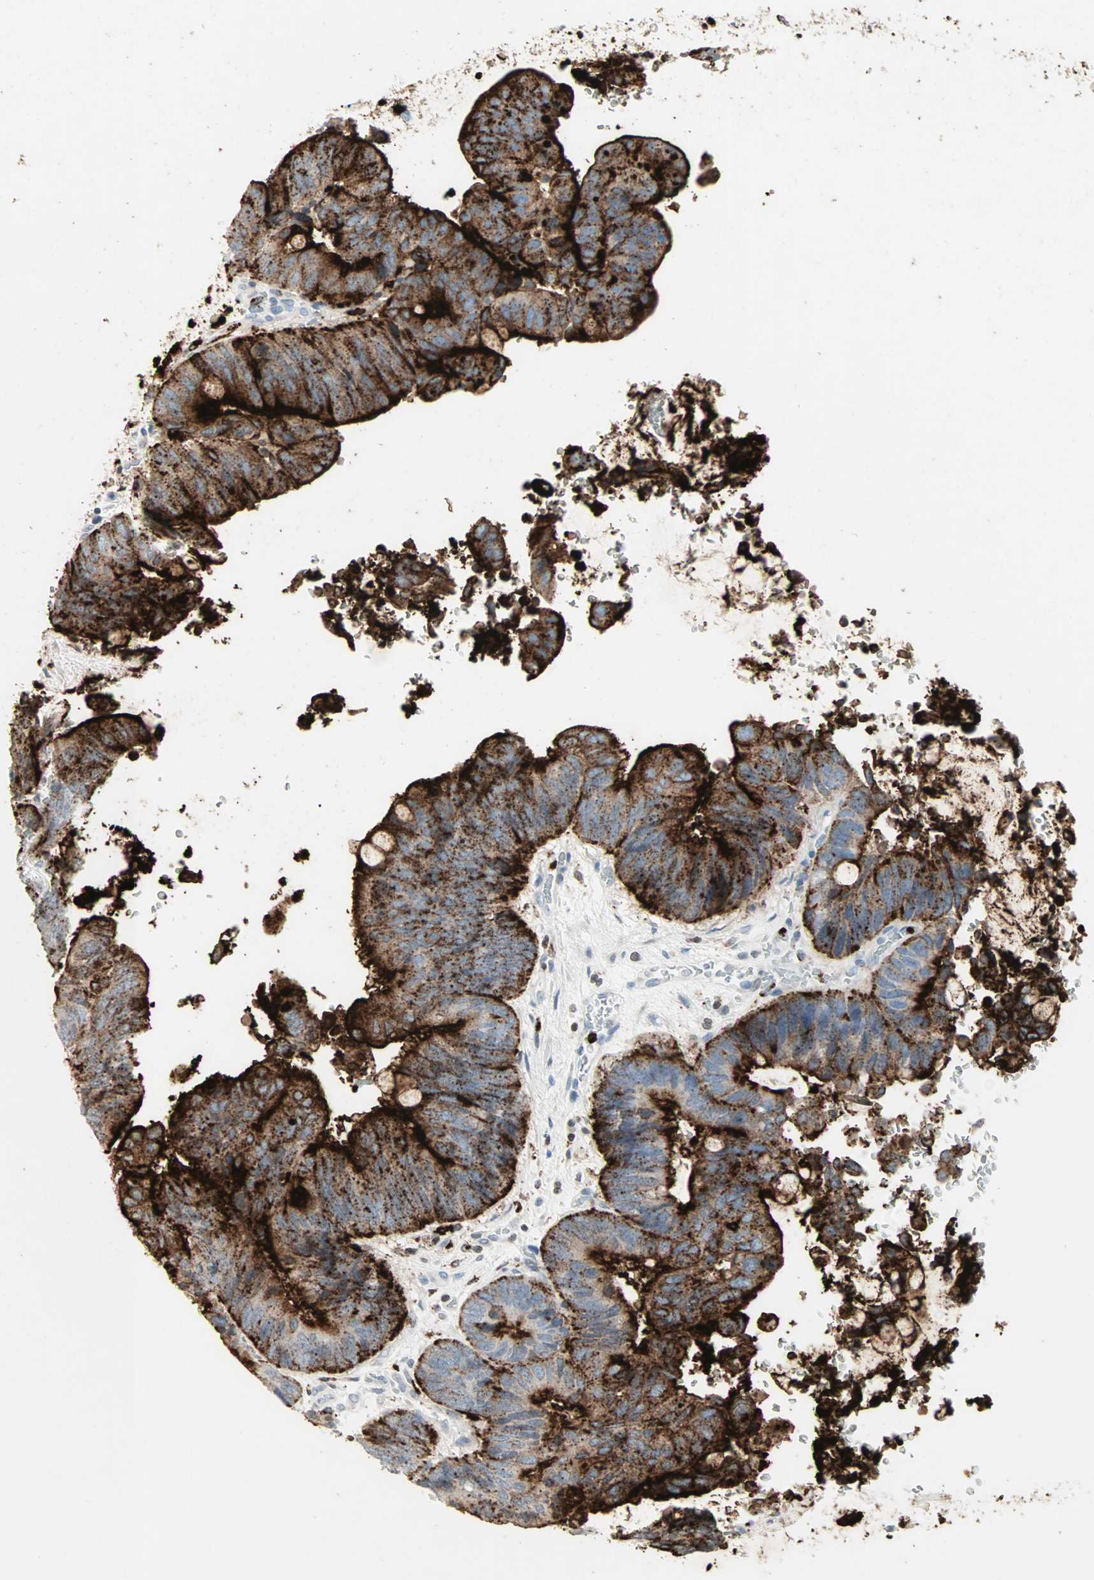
{"staining": {"intensity": "strong", "quantity": ">75%", "location": "cytoplasmic/membranous"}, "tissue": "colorectal cancer", "cell_type": "Tumor cells", "image_type": "cancer", "snomed": [{"axis": "morphology", "description": "Normal tissue, NOS"}, {"axis": "morphology", "description": "Adenocarcinoma, NOS"}, {"axis": "topography", "description": "Rectum"}, {"axis": "topography", "description": "Peripheral nerve tissue"}], "caption": "This is an image of IHC staining of colorectal adenocarcinoma, which shows strong positivity in the cytoplasmic/membranous of tumor cells.", "gene": "CEACAM6", "patient": {"sex": "male", "age": 92}}